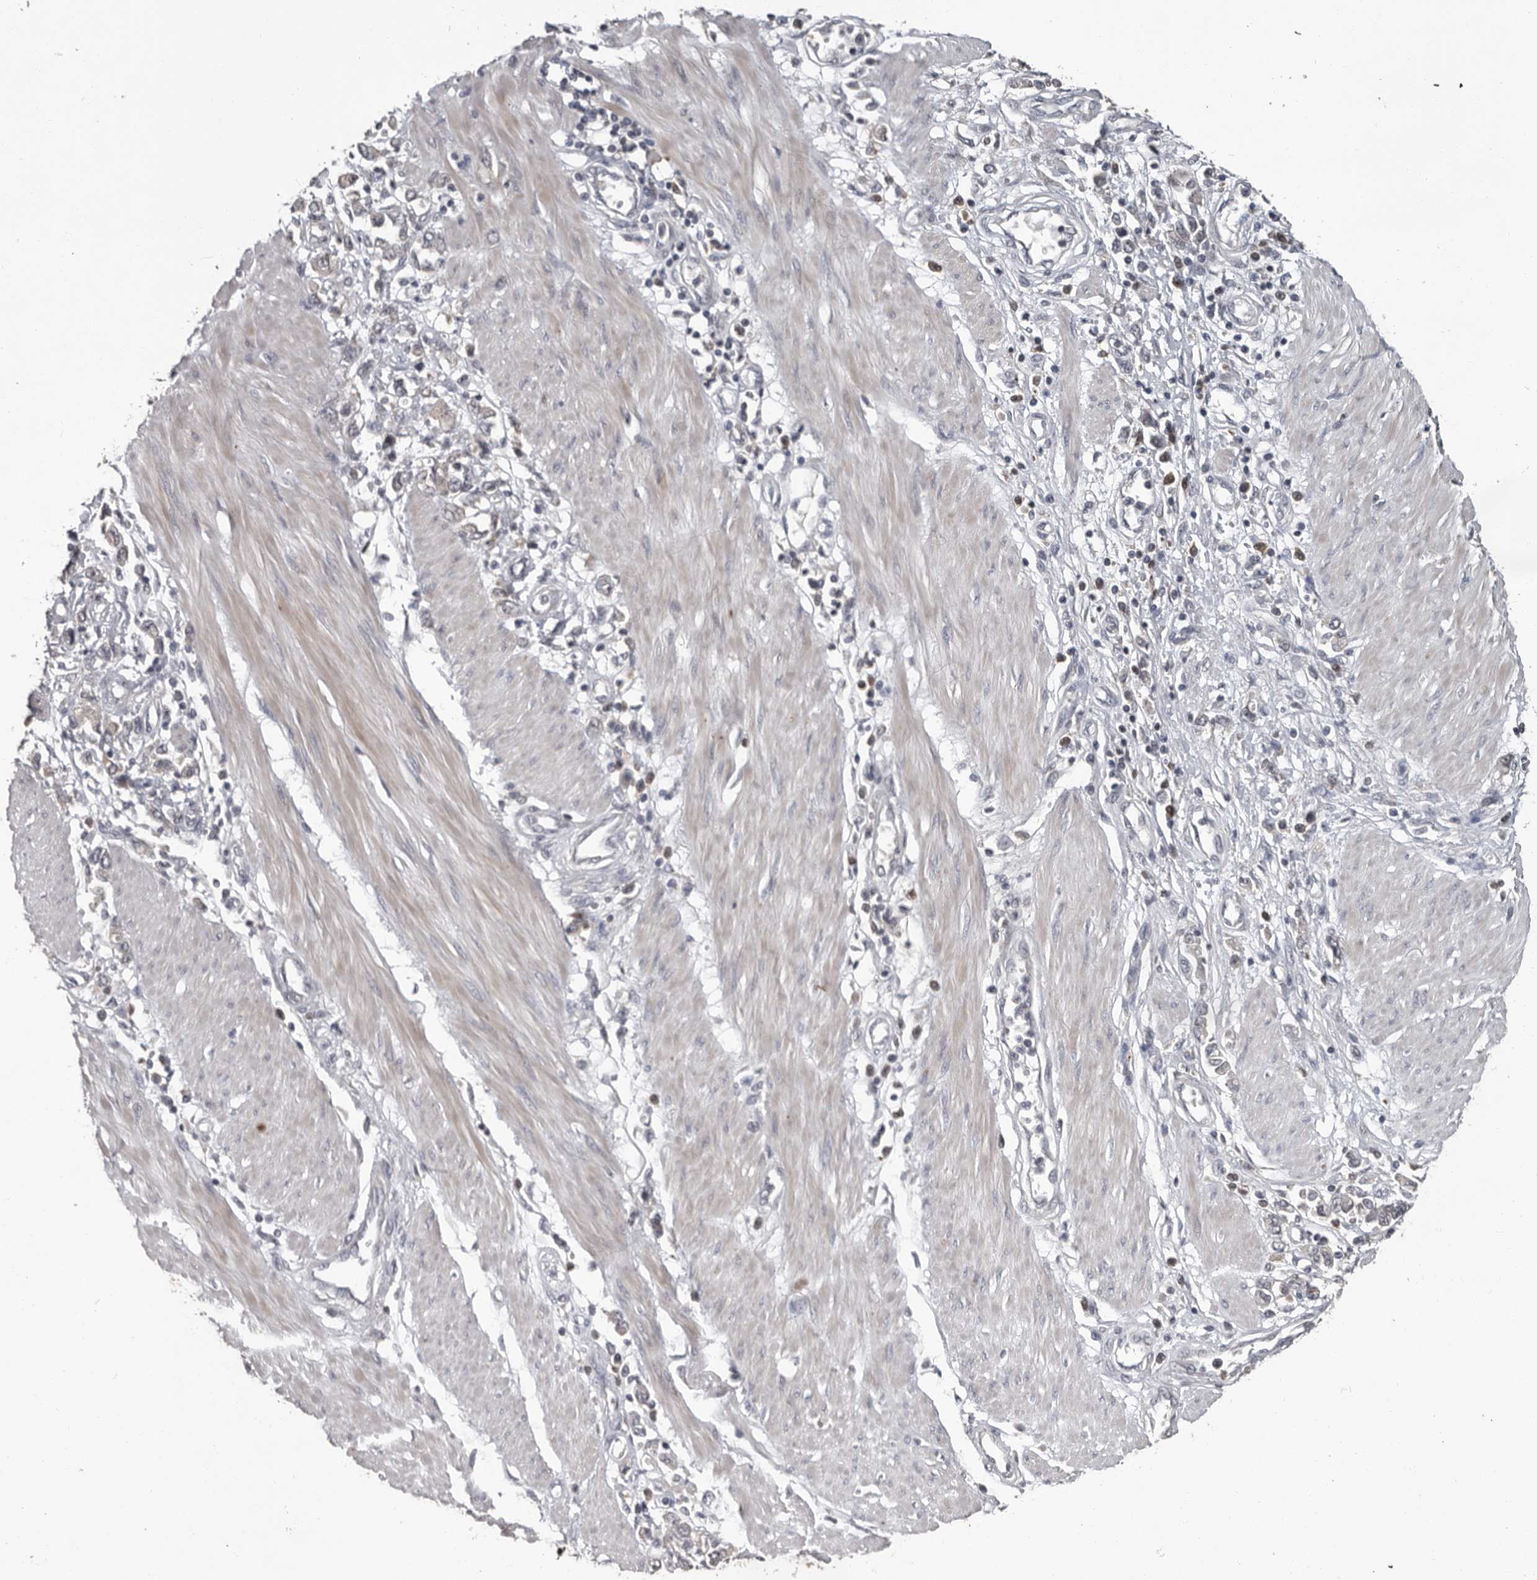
{"staining": {"intensity": "negative", "quantity": "none", "location": "none"}, "tissue": "stomach cancer", "cell_type": "Tumor cells", "image_type": "cancer", "snomed": [{"axis": "morphology", "description": "Adenocarcinoma, NOS"}, {"axis": "topography", "description": "Stomach"}], "caption": "Tumor cells show no significant expression in stomach adenocarcinoma.", "gene": "MTF1", "patient": {"sex": "female", "age": 76}}